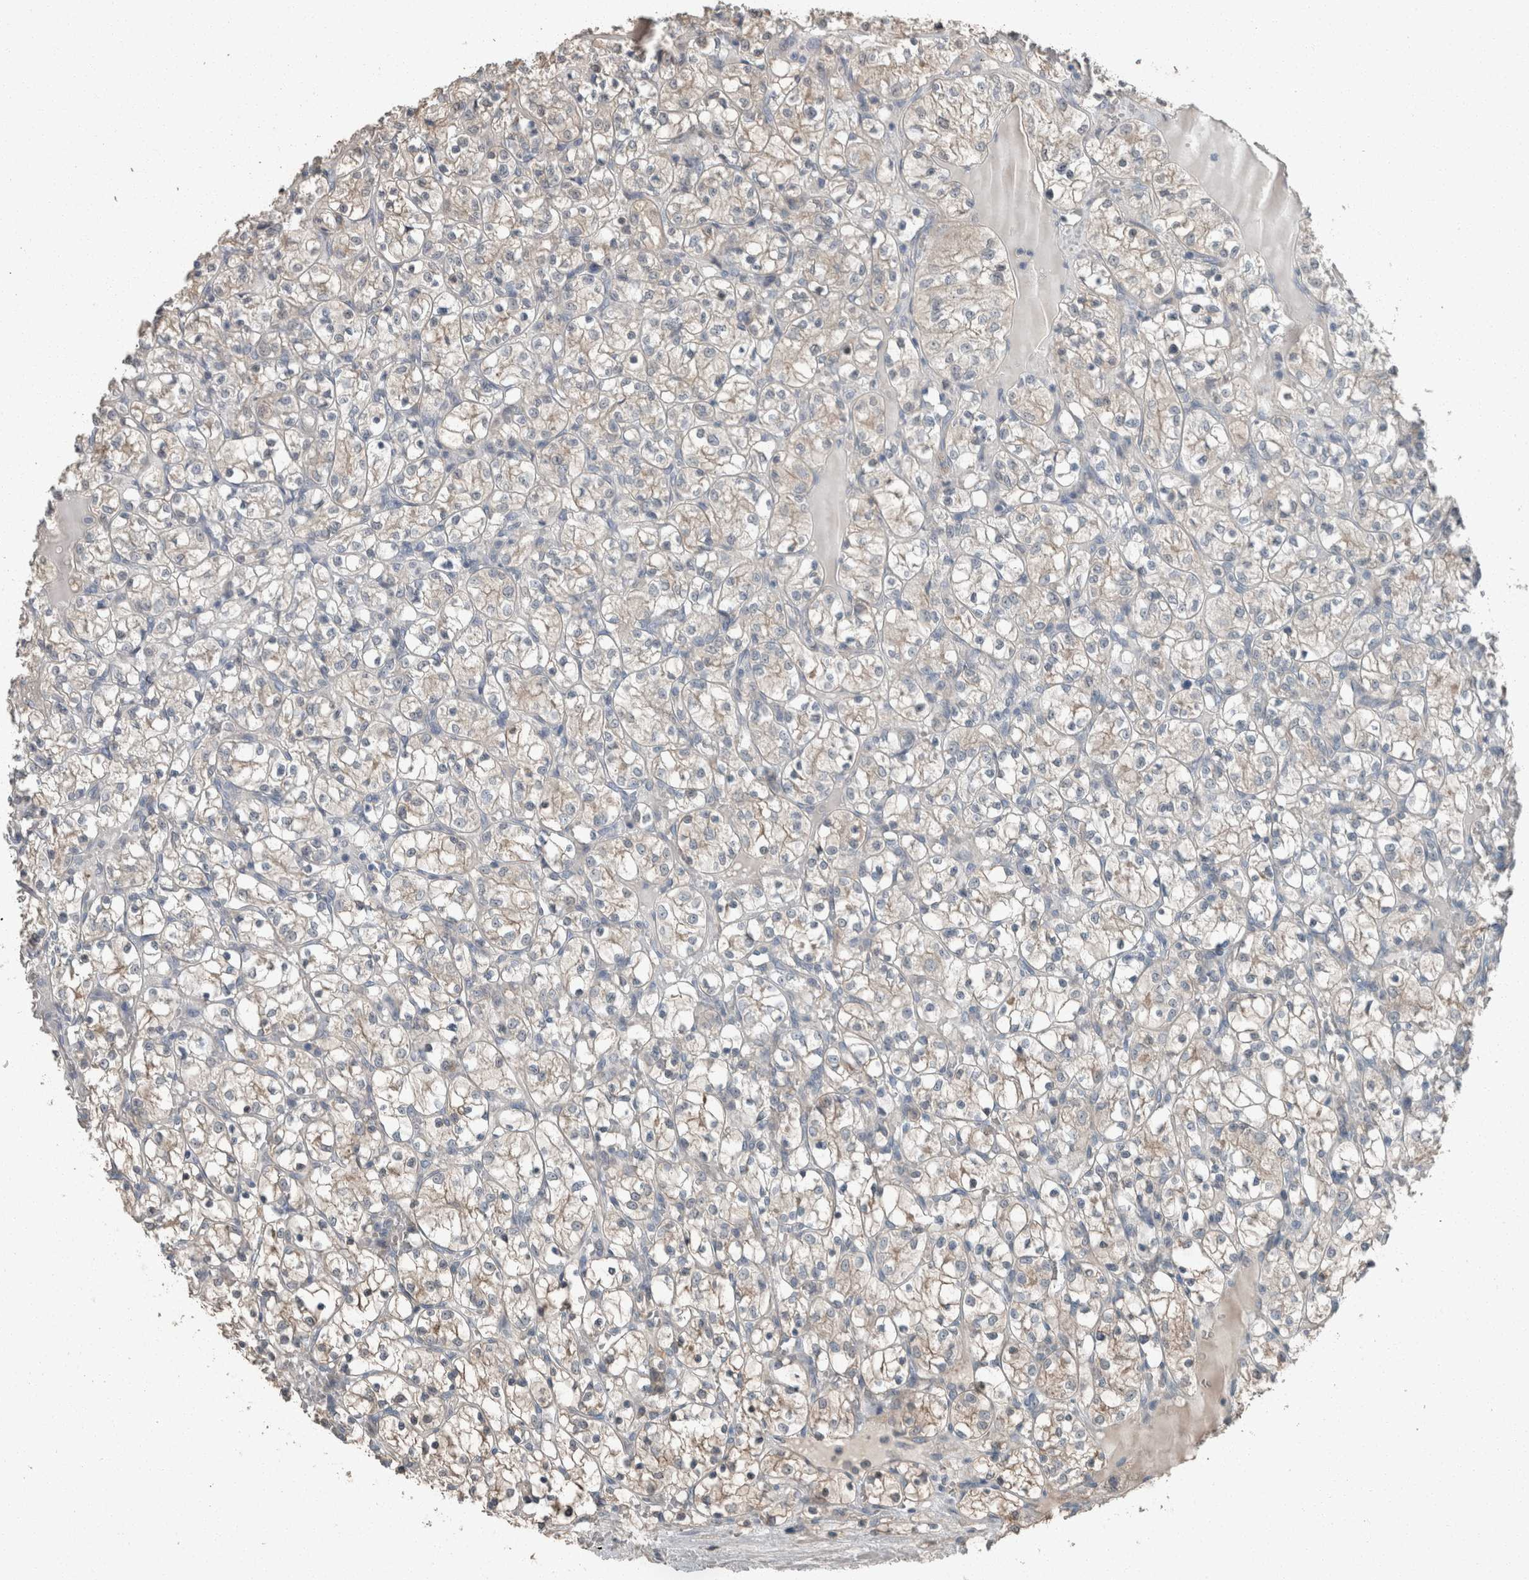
{"staining": {"intensity": "weak", "quantity": "<25%", "location": "cytoplasmic/membranous"}, "tissue": "renal cancer", "cell_type": "Tumor cells", "image_type": "cancer", "snomed": [{"axis": "morphology", "description": "Adenocarcinoma, NOS"}, {"axis": "topography", "description": "Kidney"}], "caption": "Tumor cells are negative for protein expression in human renal cancer.", "gene": "KNTC1", "patient": {"sex": "female", "age": 69}}